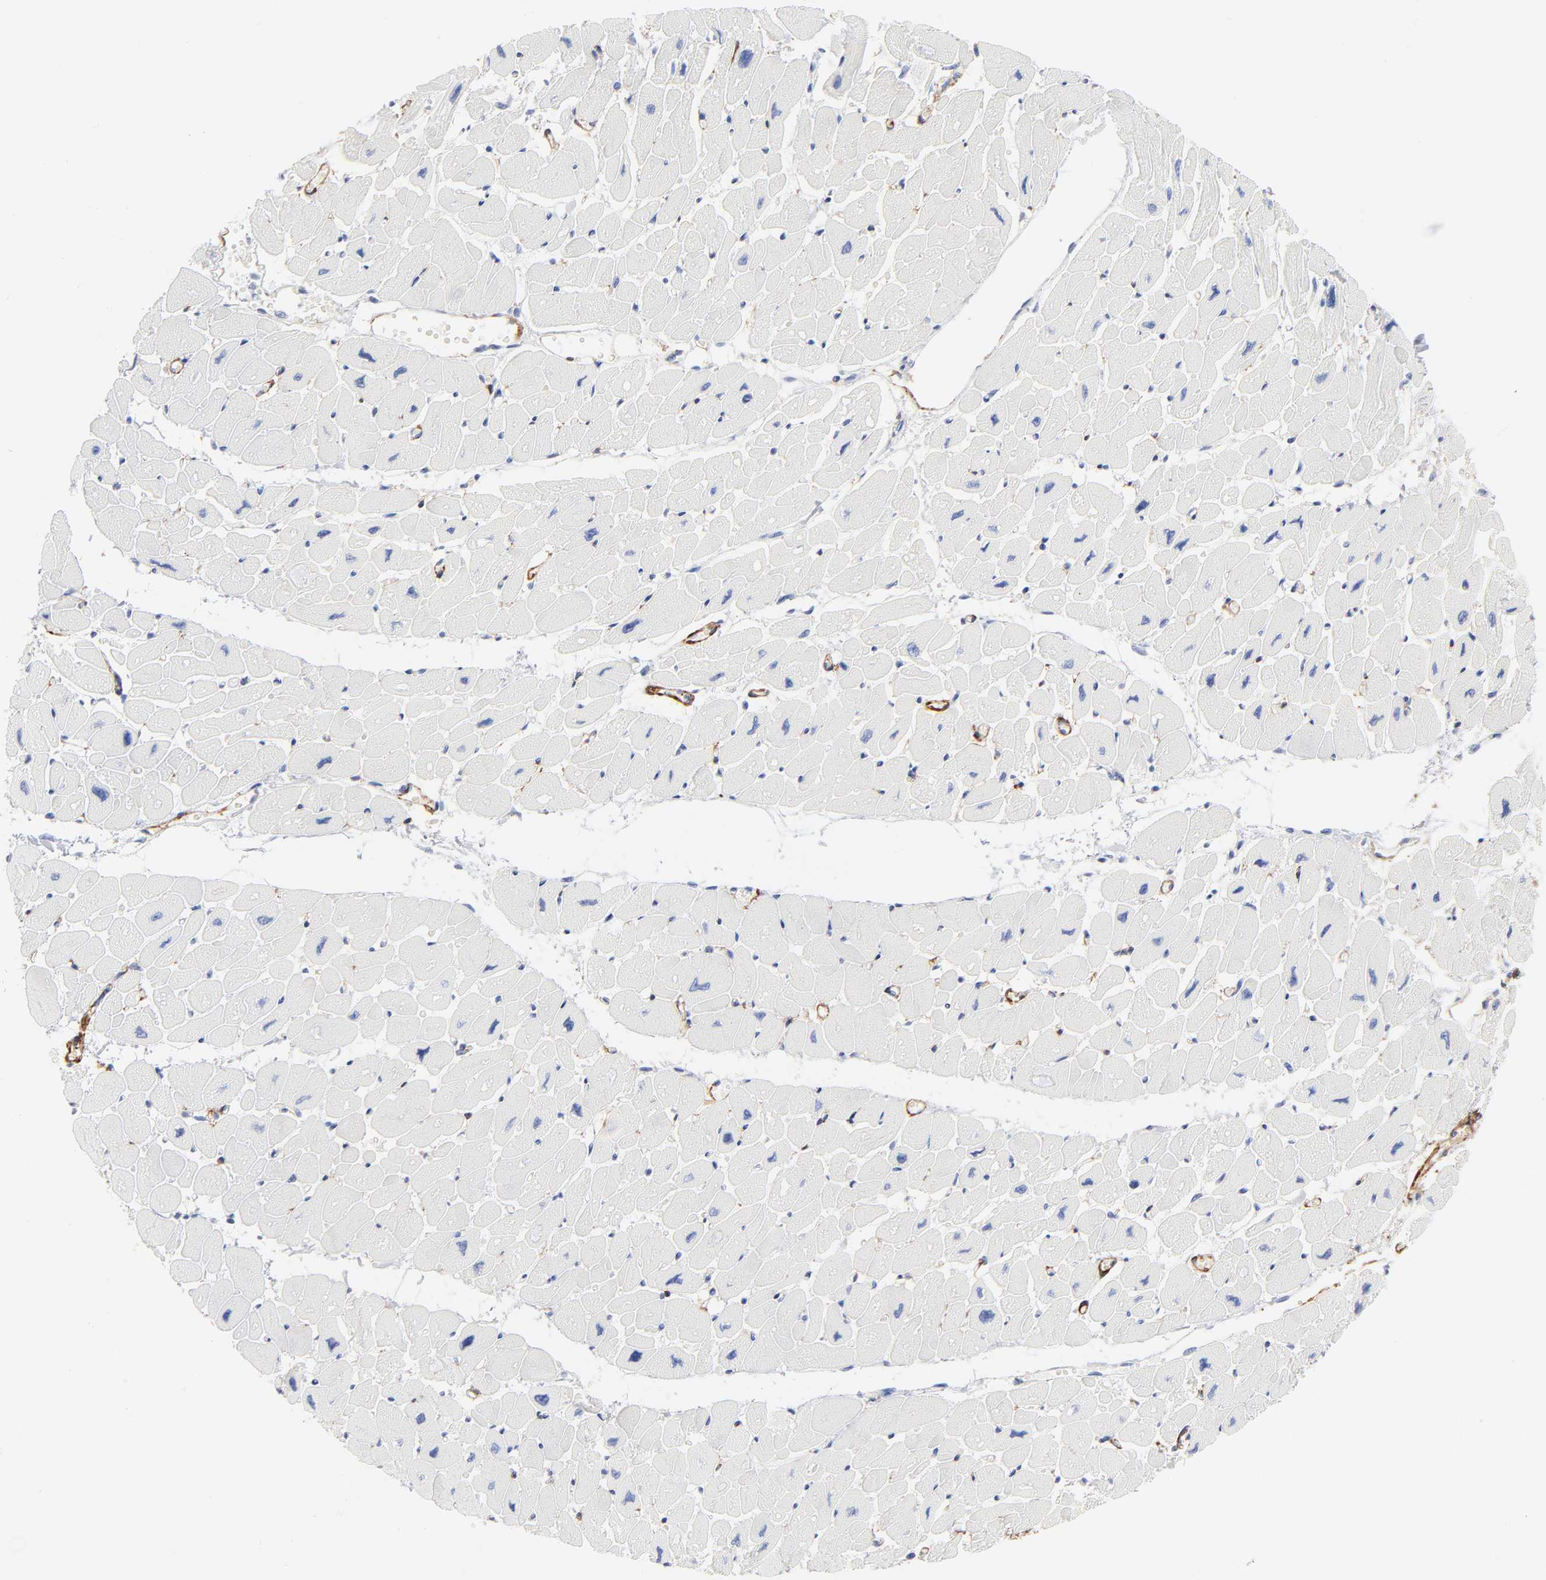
{"staining": {"intensity": "negative", "quantity": "none", "location": "none"}, "tissue": "heart muscle", "cell_type": "Cardiomyocytes", "image_type": "normal", "snomed": [{"axis": "morphology", "description": "Normal tissue, NOS"}, {"axis": "topography", "description": "Heart"}], "caption": "A high-resolution photomicrograph shows IHC staining of normal heart muscle, which exhibits no significant staining in cardiomyocytes.", "gene": "AGTR1", "patient": {"sex": "female", "age": 54}}